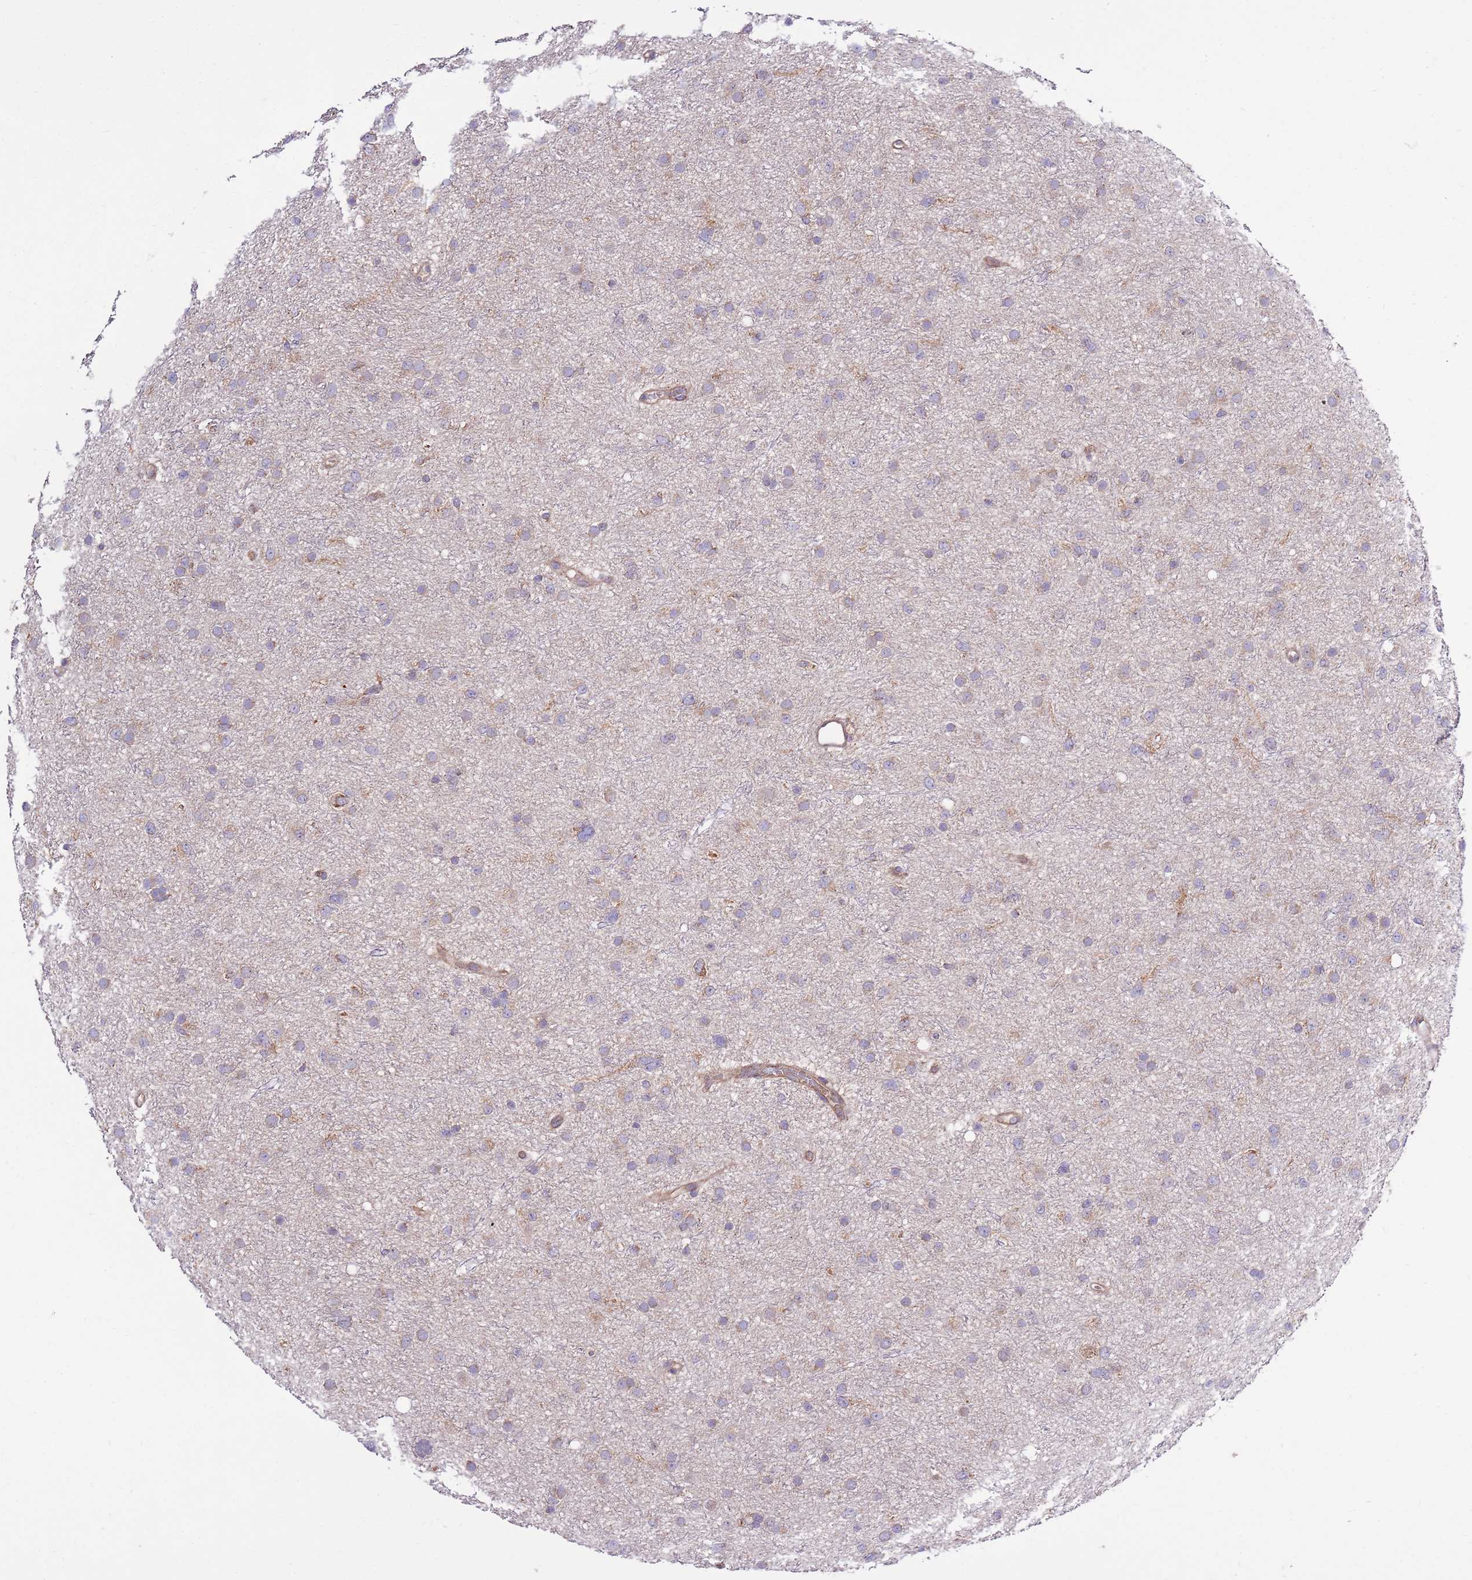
{"staining": {"intensity": "weak", "quantity": "<25%", "location": "cytoplasmic/membranous"}, "tissue": "glioma", "cell_type": "Tumor cells", "image_type": "cancer", "snomed": [{"axis": "morphology", "description": "Glioma, malignant, Low grade"}, {"axis": "topography", "description": "Cerebral cortex"}], "caption": "An image of low-grade glioma (malignant) stained for a protein shows no brown staining in tumor cells. (DAB (3,3'-diaminobenzidine) IHC with hematoxylin counter stain).", "gene": "SMG1", "patient": {"sex": "female", "age": 39}}